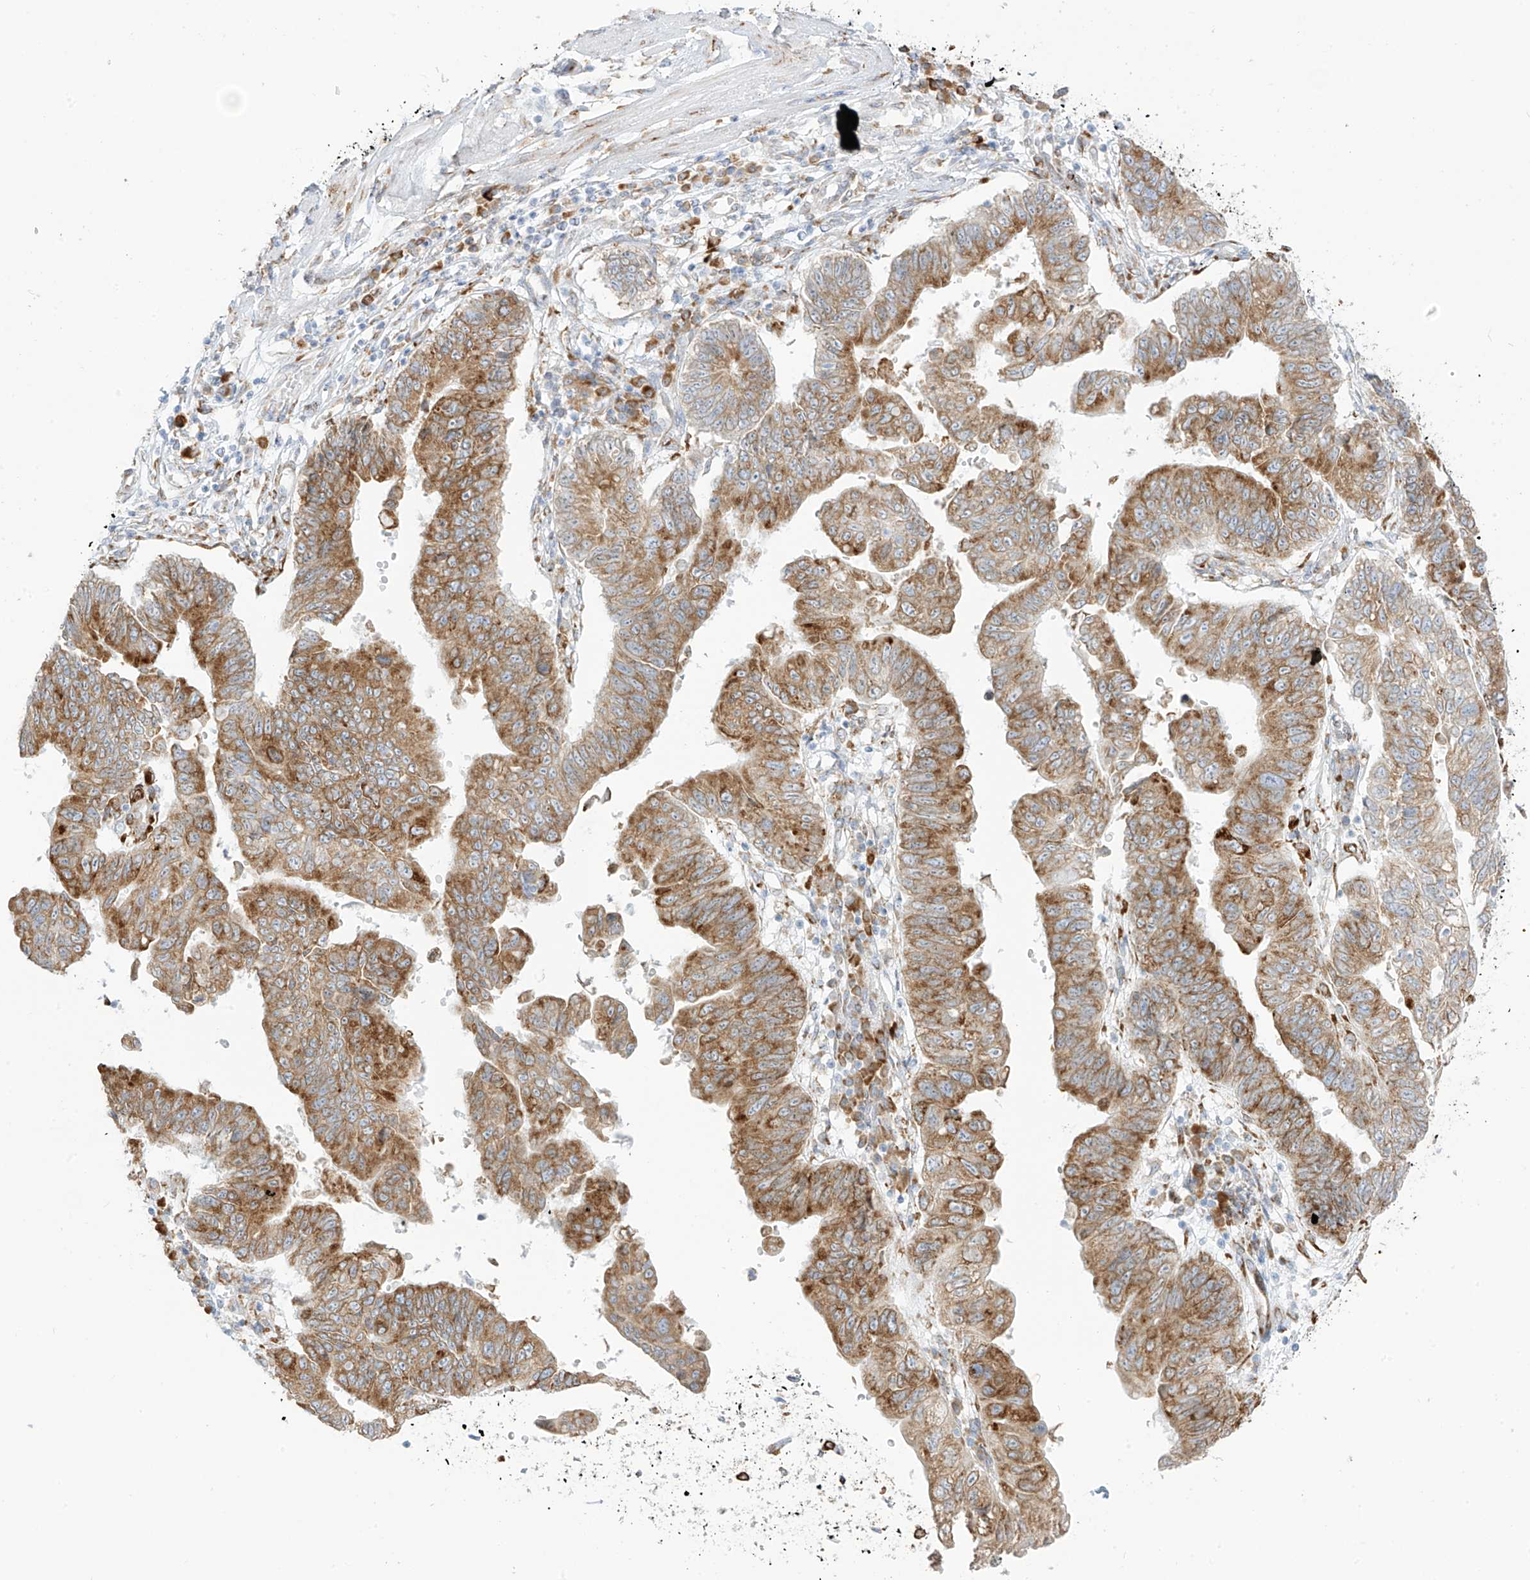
{"staining": {"intensity": "moderate", "quantity": ">75%", "location": "cytoplasmic/membranous"}, "tissue": "stomach cancer", "cell_type": "Tumor cells", "image_type": "cancer", "snomed": [{"axis": "morphology", "description": "Adenocarcinoma, NOS"}, {"axis": "topography", "description": "Stomach"}], "caption": "Moderate cytoplasmic/membranous protein positivity is appreciated in approximately >75% of tumor cells in adenocarcinoma (stomach). The protein of interest is shown in brown color, while the nuclei are stained blue.", "gene": "LRRC59", "patient": {"sex": "male", "age": 59}}